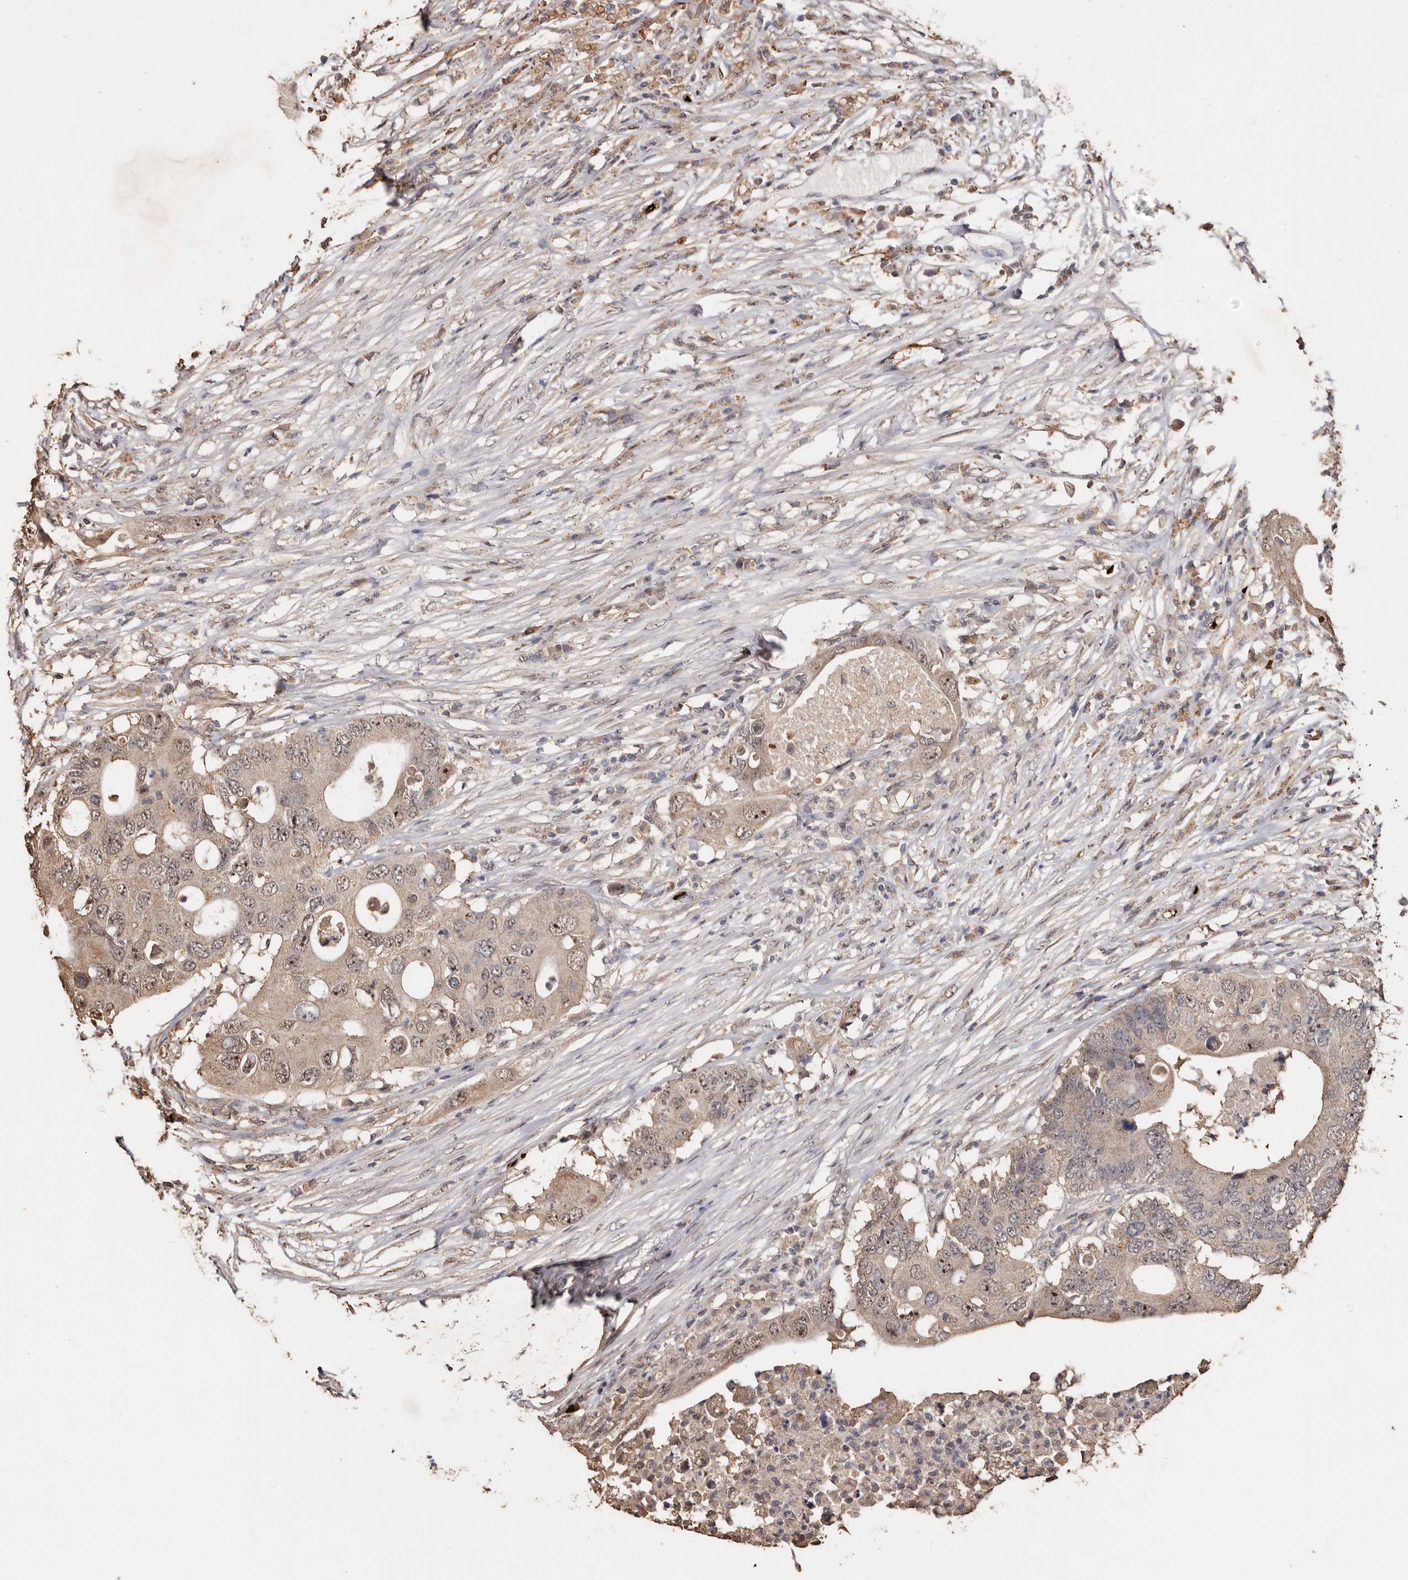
{"staining": {"intensity": "weak", "quantity": ">75%", "location": "cytoplasmic/membranous,nuclear"}, "tissue": "colorectal cancer", "cell_type": "Tumor cells", "image_type": "cancer", "snomed": [{"axis": "morphology", "description": "Adenocarcinoma, NOS"}, {"axis": "topography", "description": "Colon"}], "caption": "Immunohistochemical staining of human colorectal cancer (adenocarcinoma) reveals weak cytoplasmic/membranous and nuclear protein positivity in about >75% of tumor cells.", "gene": "GRAMD2A", "patient": {"sex": "male", "age": 71}}